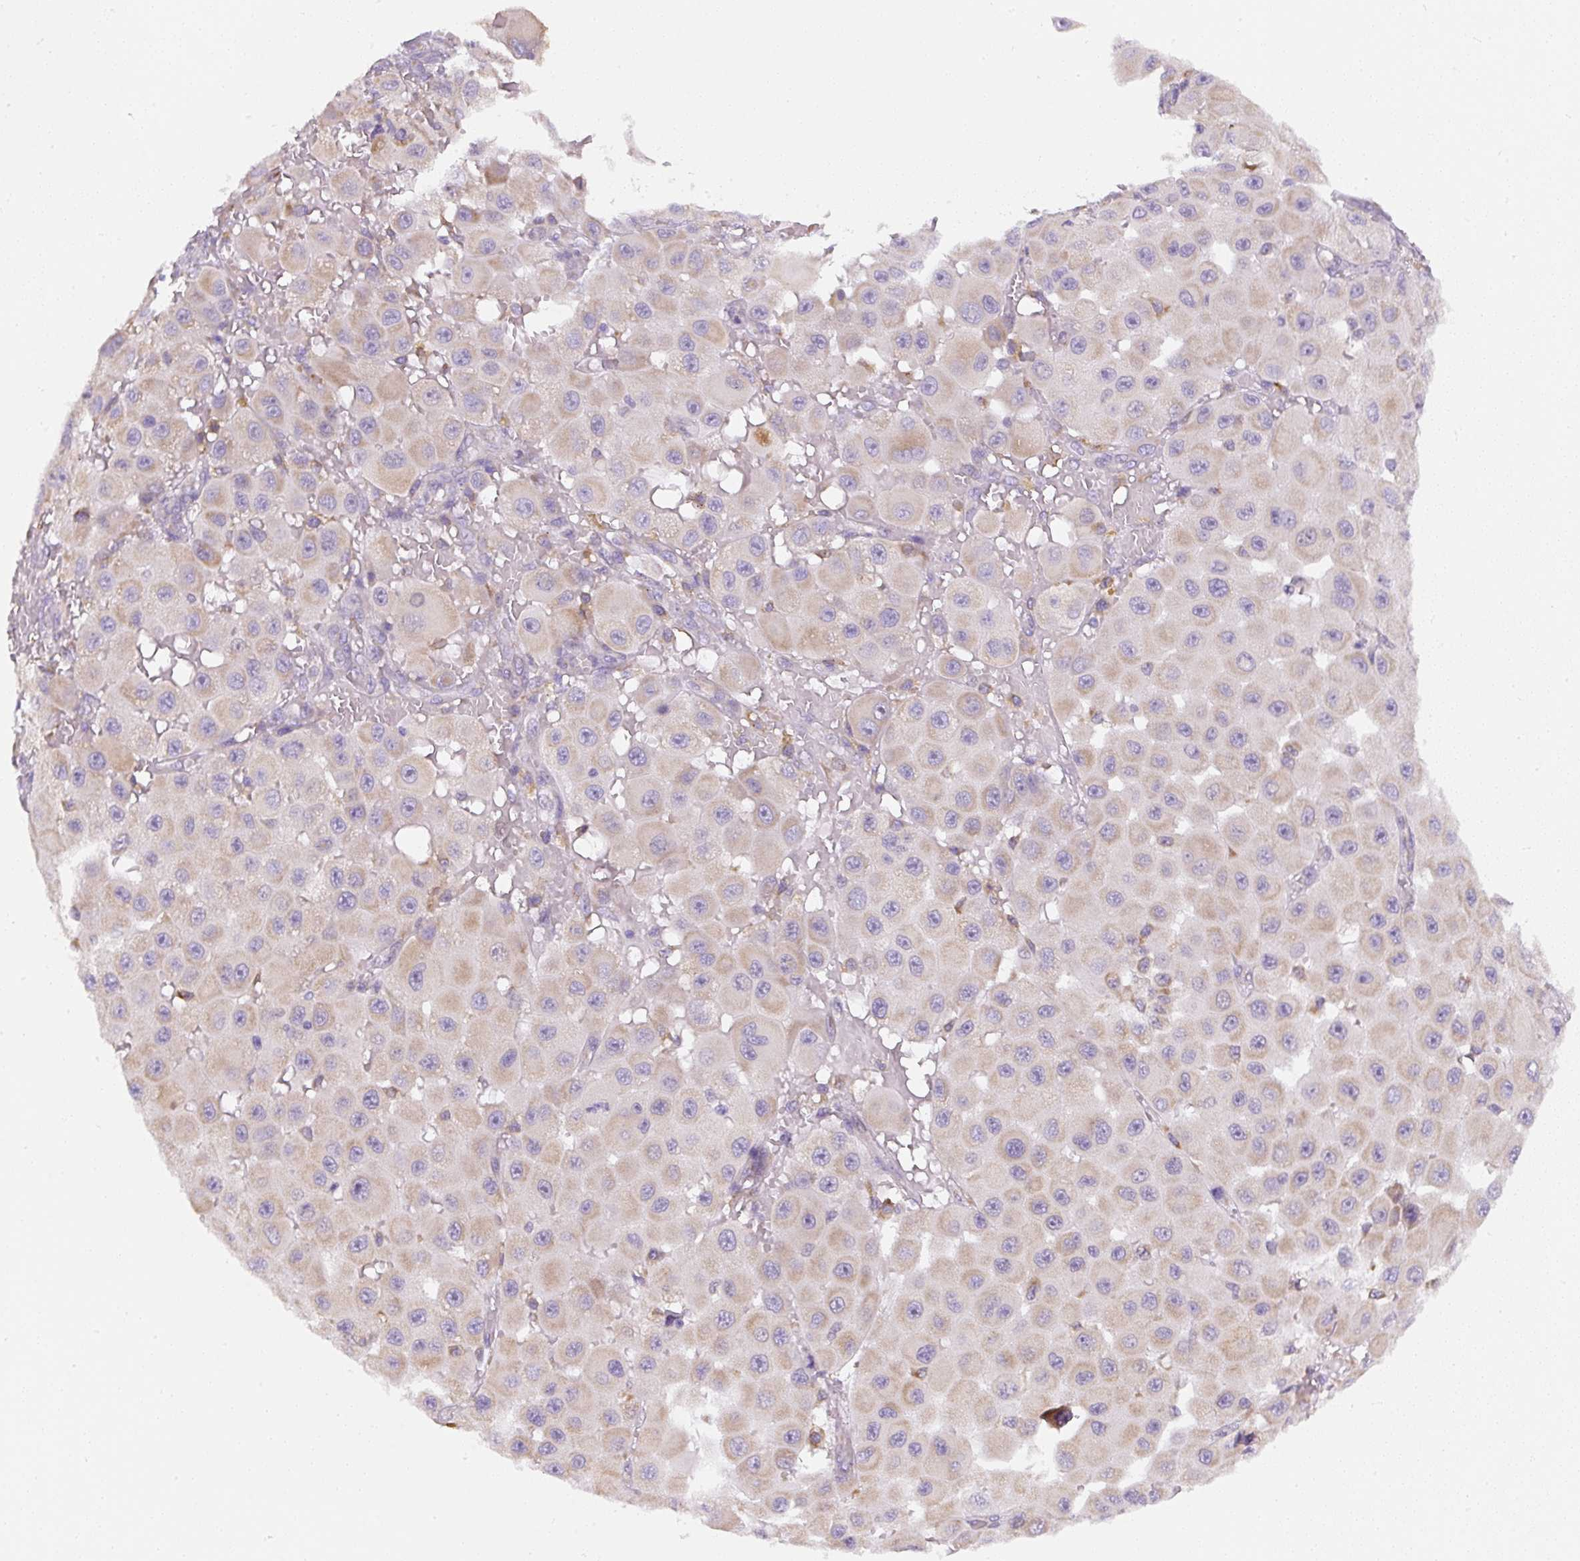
{"staining": {"intensity": "weak", "quantity": "25%-75%", "location": "cytoplasmic/membranous"}, "tissue": "melanoma", "cell_type": "Tumor cells", "image_type": "cancer", "snomed": [{"axis": "morphology", "description": "Malignant melanoma, NOS"}, {"axis": "topography", "description": "Skin"}], "caption": "Melanoma stained for a protein (brown) shows weak cytoplasmic/membranous positive expression in about 25%-75% of tumor cells.", "gene": "DDOST", "patient": {"sex": "female", "age": 81}}